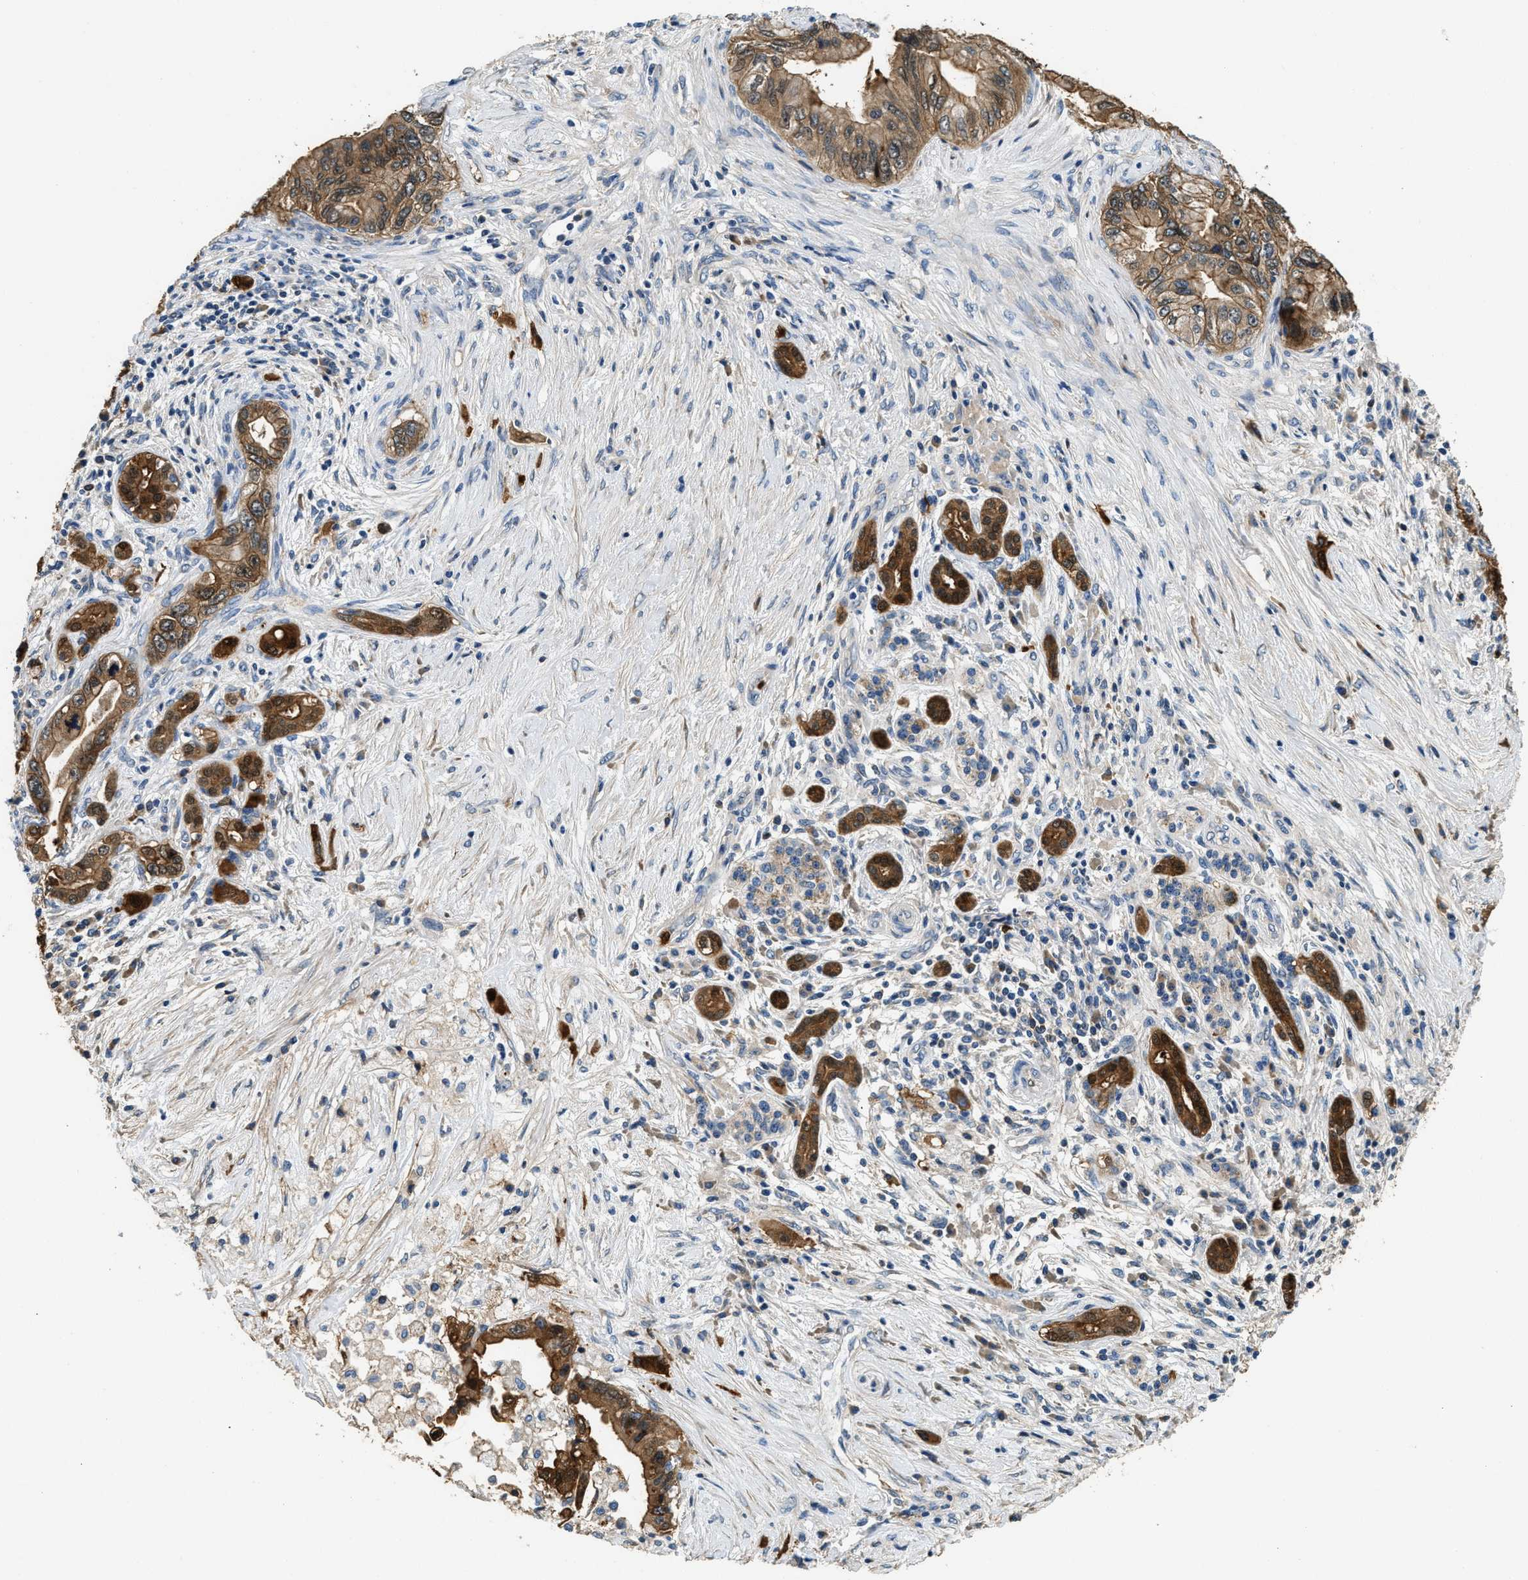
{"staining": {"intensity": "moderate", "quantity": ">75%", "location": "cytoplasmic/membranous"}, "tissue": "pancreatic cancer", "cell_type": "Tumor cells", "image_type": "cancer", "snomed": [{"axis": "morphology", "description": "Adenocarcinoma, NOS"}, {"axis": "topography", "description": "Pancreas"}], "caption": "Pancreatic adenocarcinoma tissue shows moderate cytoplasmic/membranous expression in about >75% of tumor cells", "gene": "ANXA3", "patient": {"sex": "female", "age": 73}}